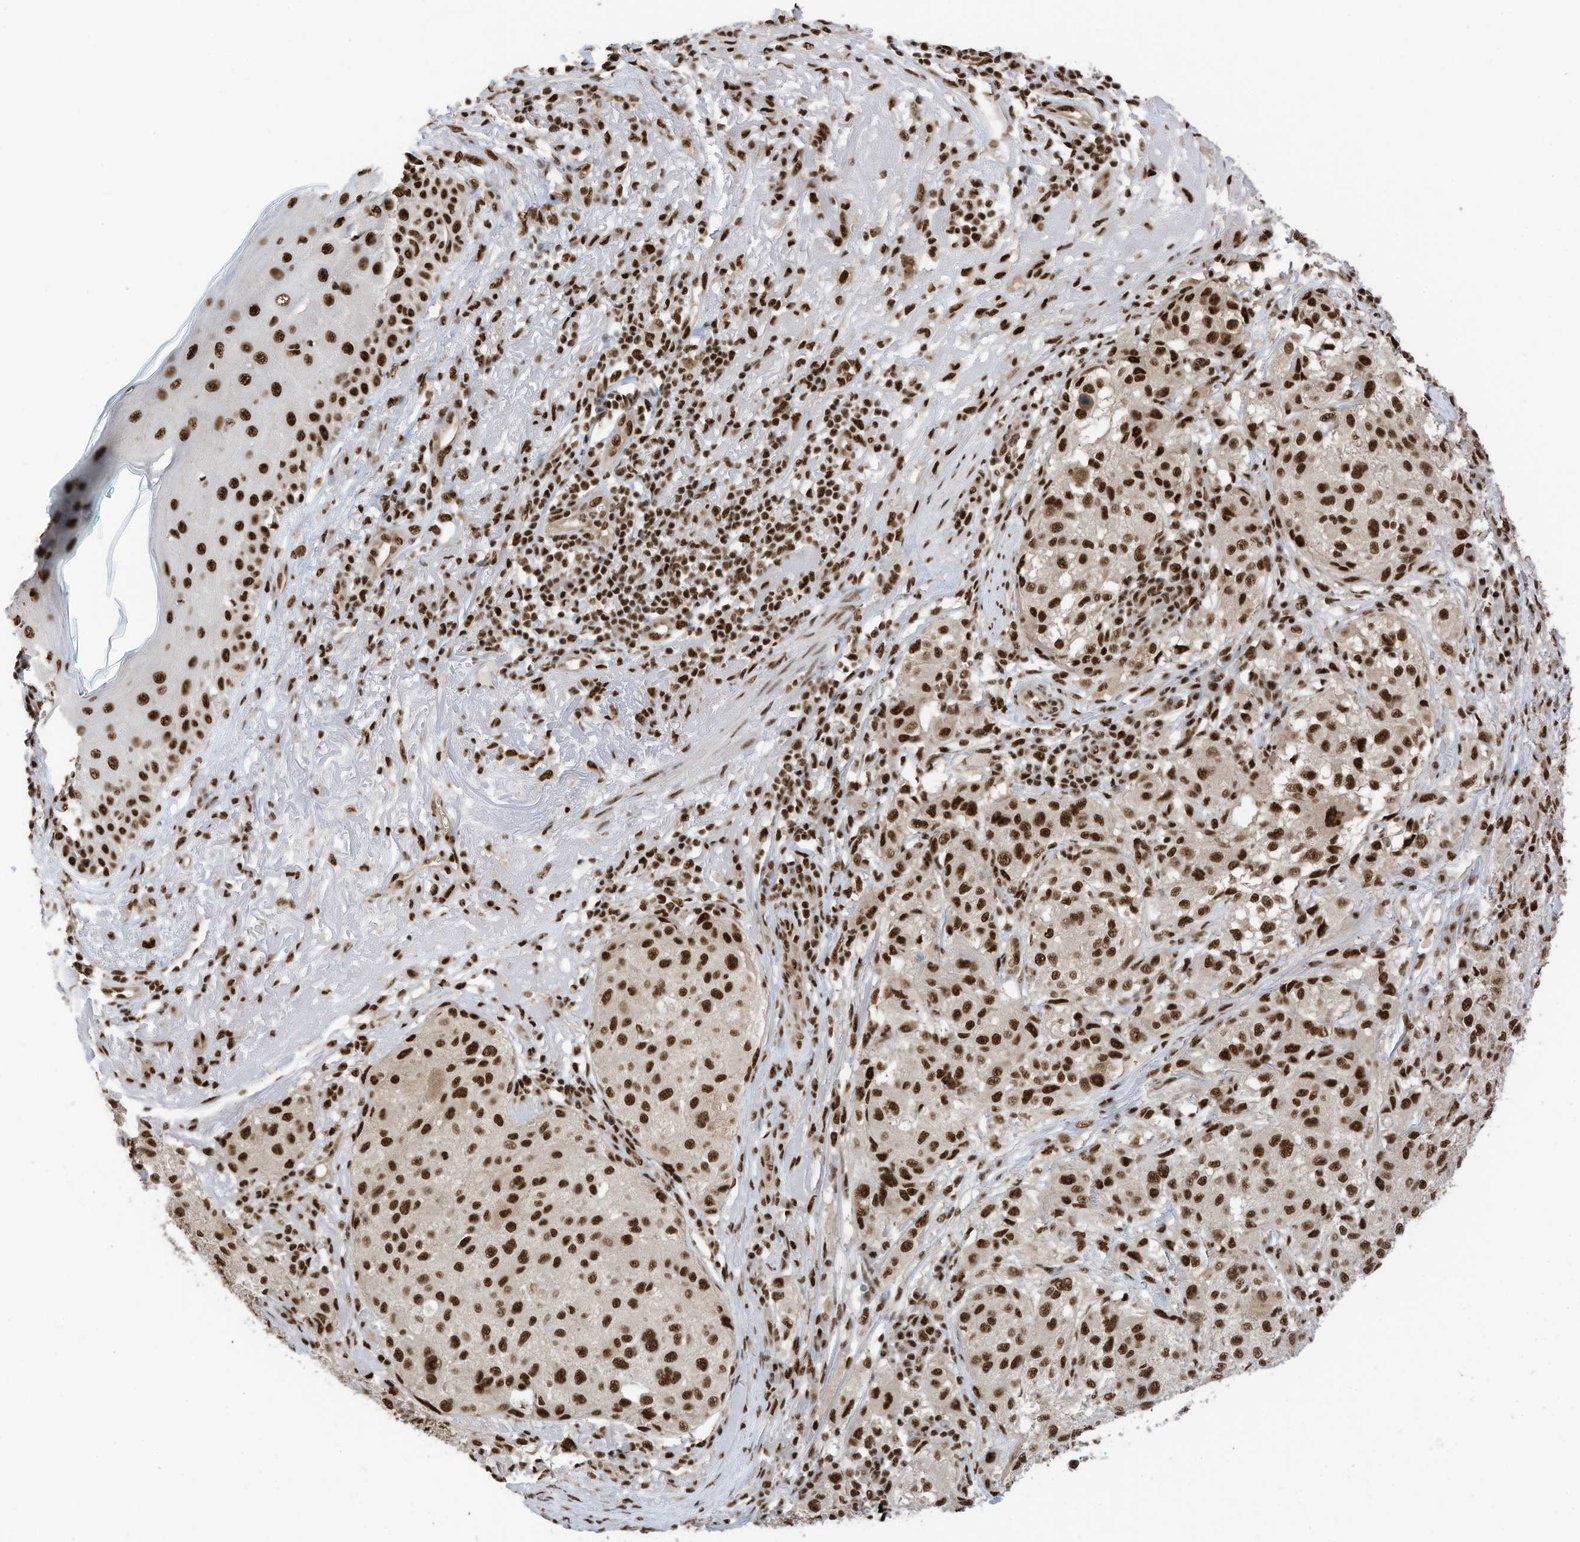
{"staining": {"intensity": "strong", "quantity": ">75%", "location": "nuclear"}, "tissue": "melanoma", "cell_type": "Tumor cells", "image_type": "cancer", "snomed": [{"axis": "morphology", "description": "Necrosis, NOS"}, {"axis": "morphology", "description": "Malignant melanoma, NOS"}, {"axis": "topography", "description": "Skin"}], "caption": "There is high levels of strong nuclear expression in tumor cells of melanoma, as demonstrated by immunohistochemical staining (brown color).", "gene": "SF3A3", "patient": {"sex": "female", "age": 87}}